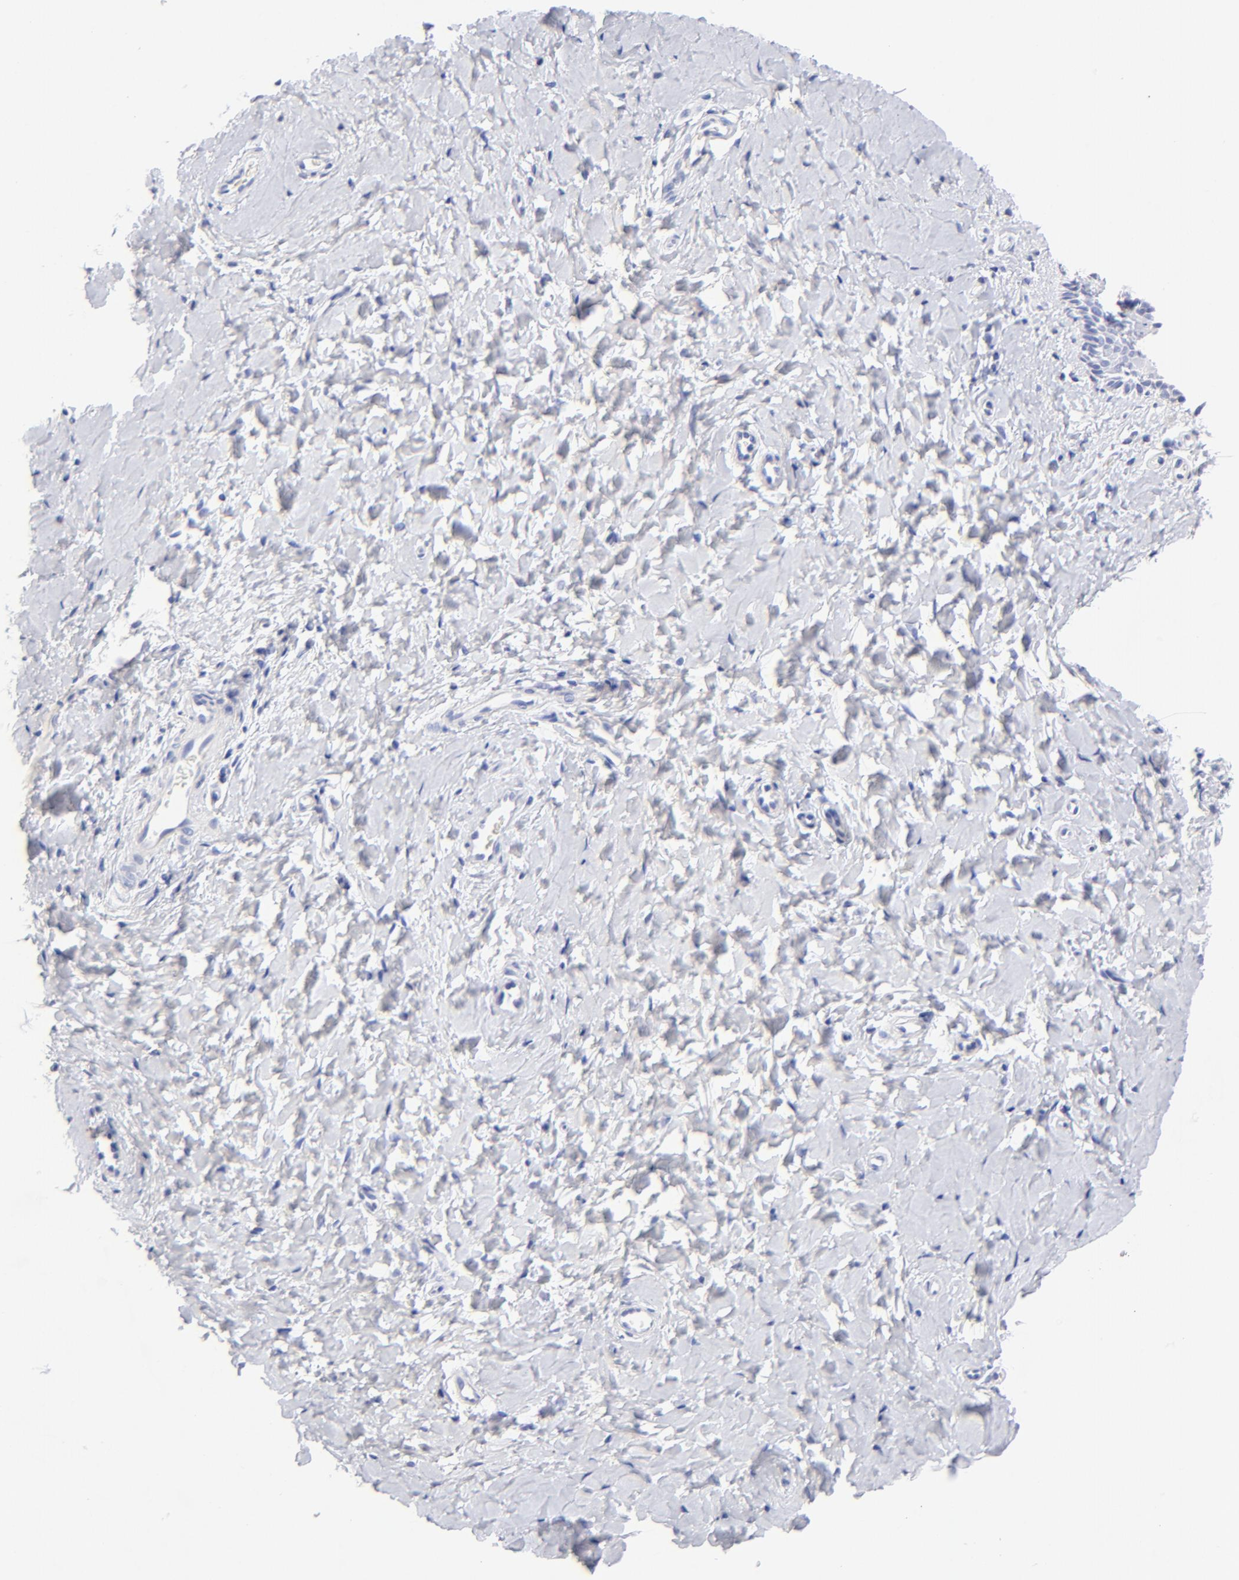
{"staining": {"intensity": "negative", "quantity": "none", "location": "none"}, "tissue": "vagina", "cell_type": "Squamous epithelial cells", "image_type": "normal", "snomed": [{"axis": "morphology", "description": "Normal tissue, NOS"}, {"axis": "topography", "description": "Vagina"}], "caption": "Immunohistochemical staining of benign human vagina demonstrates no significant expression in squamous epithelial cells. (Stains: DAB (3,3'-diaminobenzidine) IHC with hematoxylin counter stain, Microscopy: brightfield microscopy at high magnification).", "gene": "HORMAD2", "patient": {"sex": "female", "age": 55}}